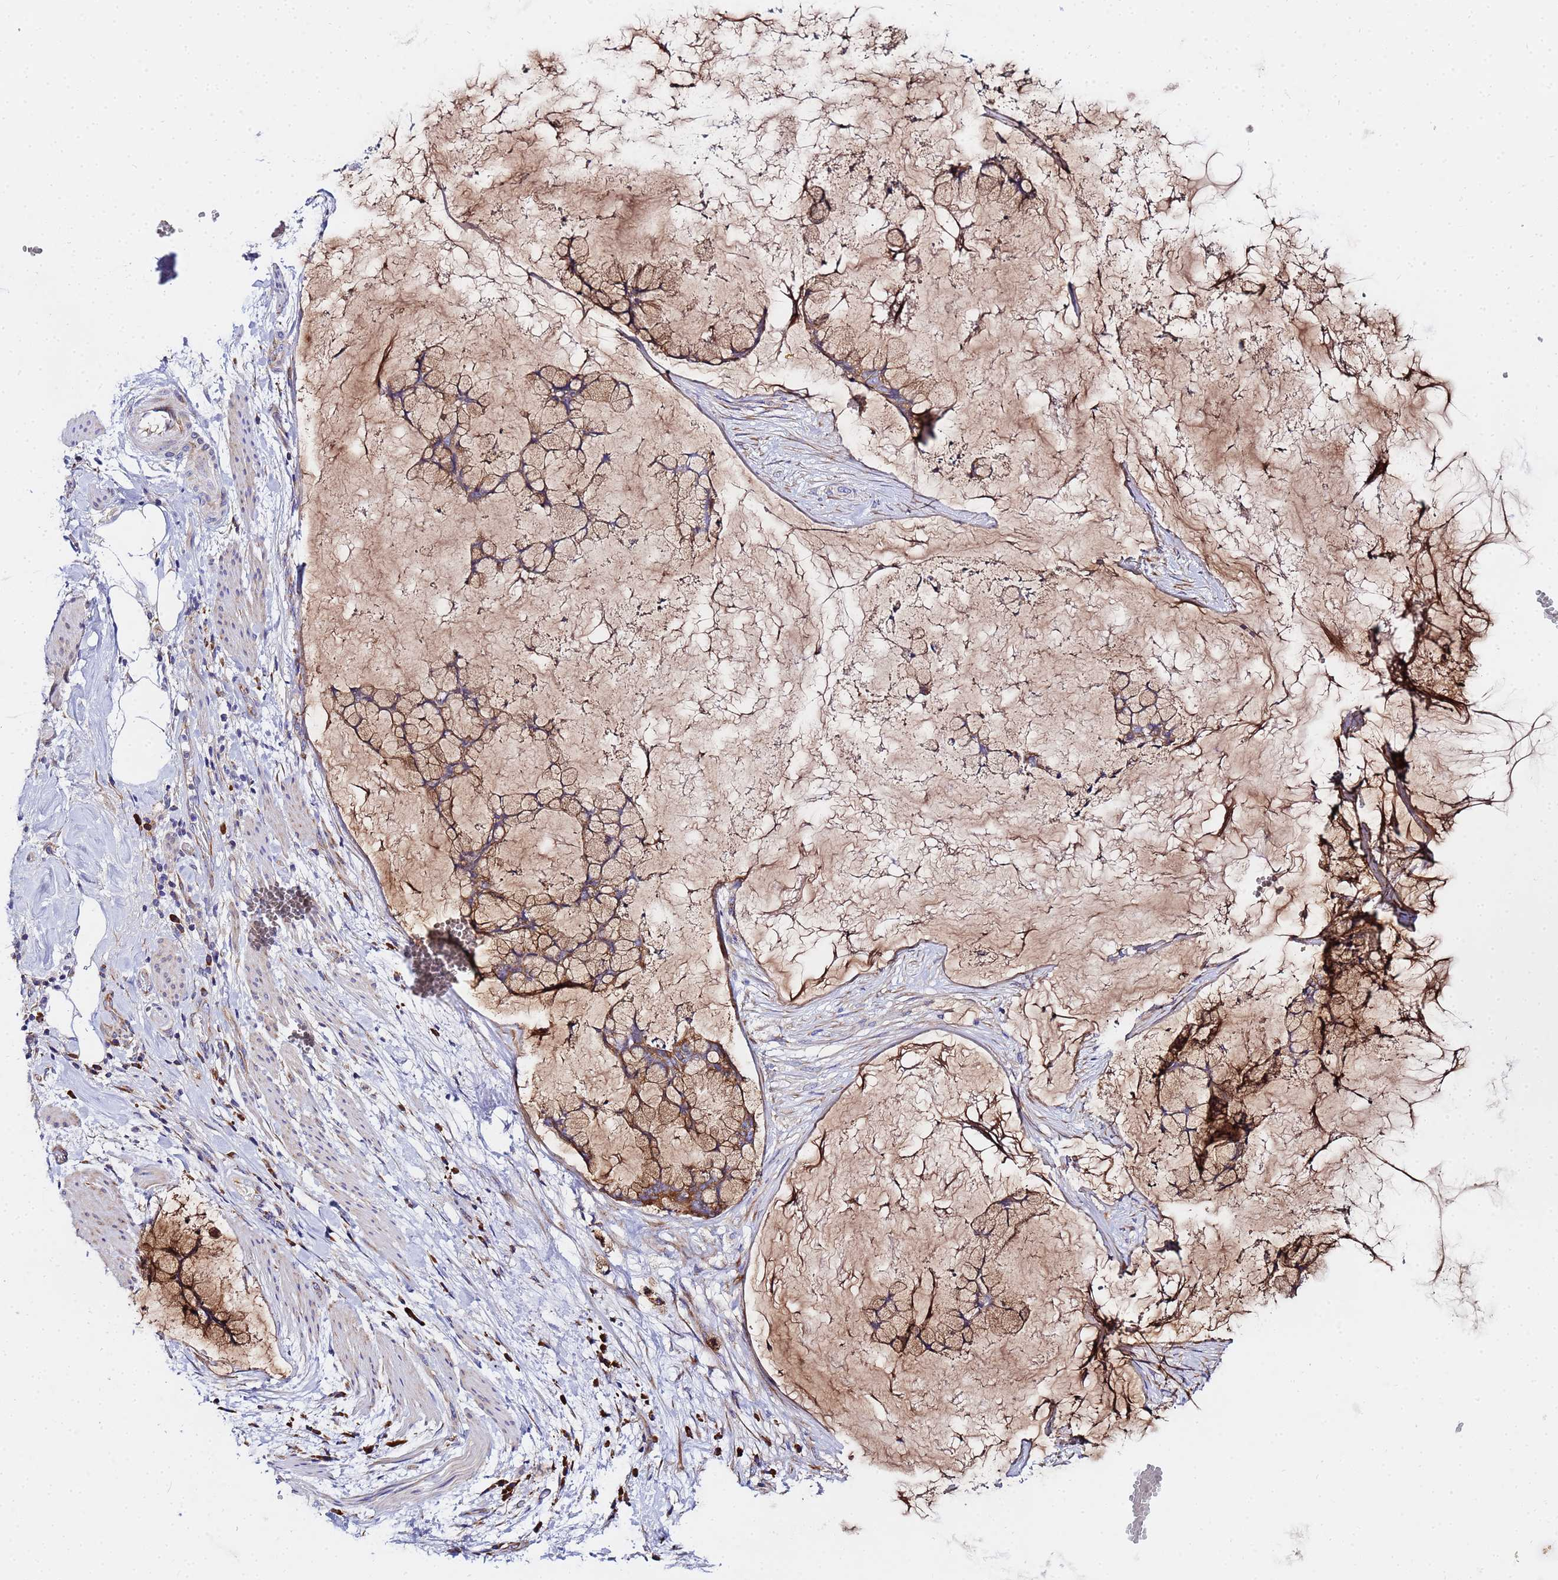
{"staining": {"intensity": "moderate", "quantity": "25%-75%", "location": "cytoplasmic/membranous"}, "tissue": "ovarian cancer", "cell_type": "Tumor cells", "image_type": "cancer", "snomed": [{"axis": "morphology", "description": "Cystadenocarcinoma, mucinous, NOS"}, {"axis": "topography", "description": "Ovary"}], "caption": "Immunohistochemical staining of ovarian cancer exhibits medium levels of moderate cytoplasmic/membranous protein positivity in about 25%-75% of tumor cells. The protein is shown in brown color, while the nuclei are stained blue.", "gene": "POM121", "patient": {"sex": "female", "age": 42}}